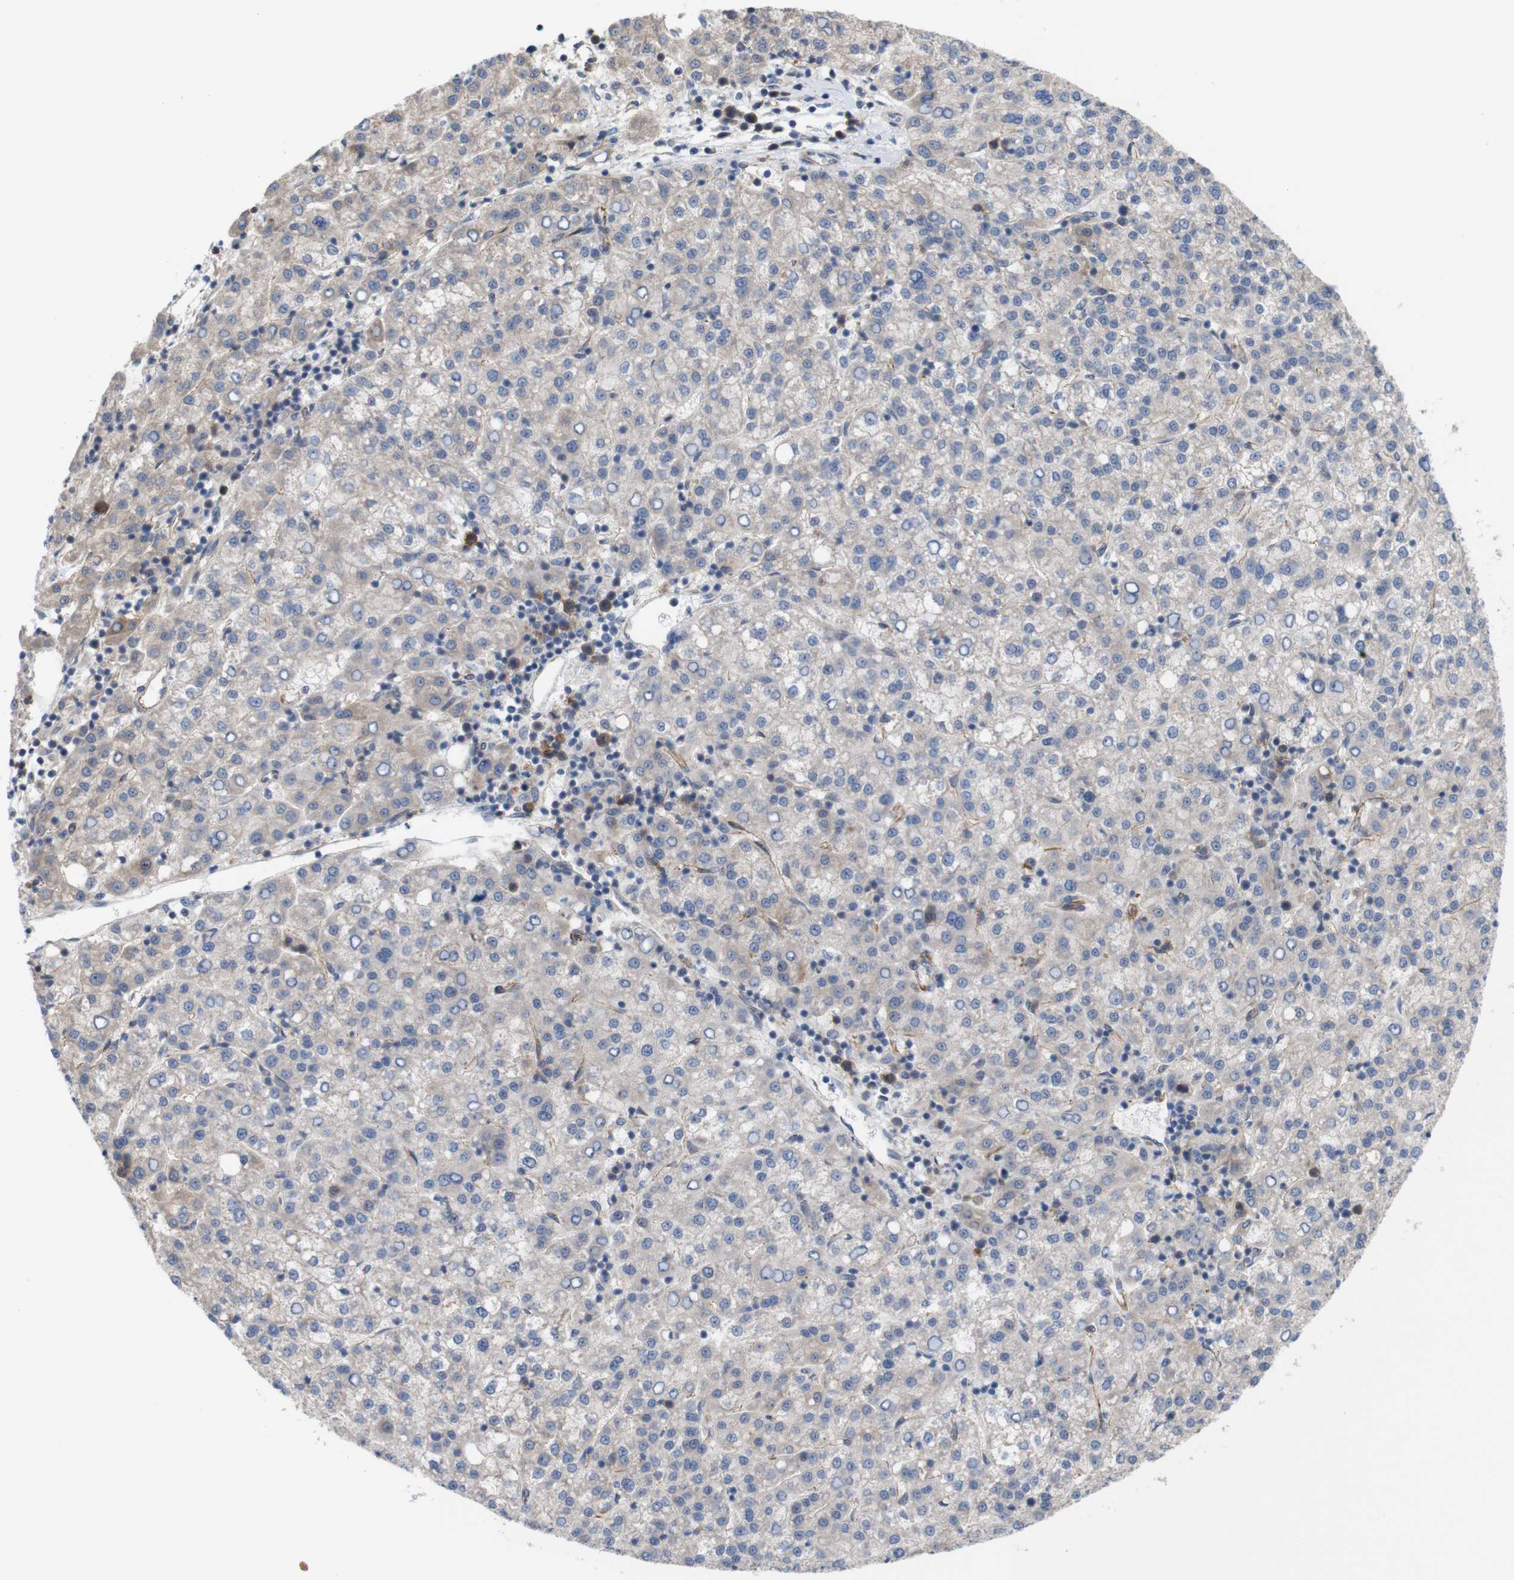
{"staining": {"intensity": "negative", "quantity": "none", "location": "none"}, "tissue": "liver cancer", "cell_type": "Tumor cells", "image_type": "cancer", "snomed": [{"axis": "morphology", "description": "Carcinoma, Hepatocellular, NOS"}, {"axis": "topography", "description": "Liver"}], "caption": "This is an immunohistochemistry photomicrograph of human liver hepatocellular carcinoma. There is no staining in tumor cells.", "gene": "JPH1", "patient": {"sex": "female", "age": 58}}